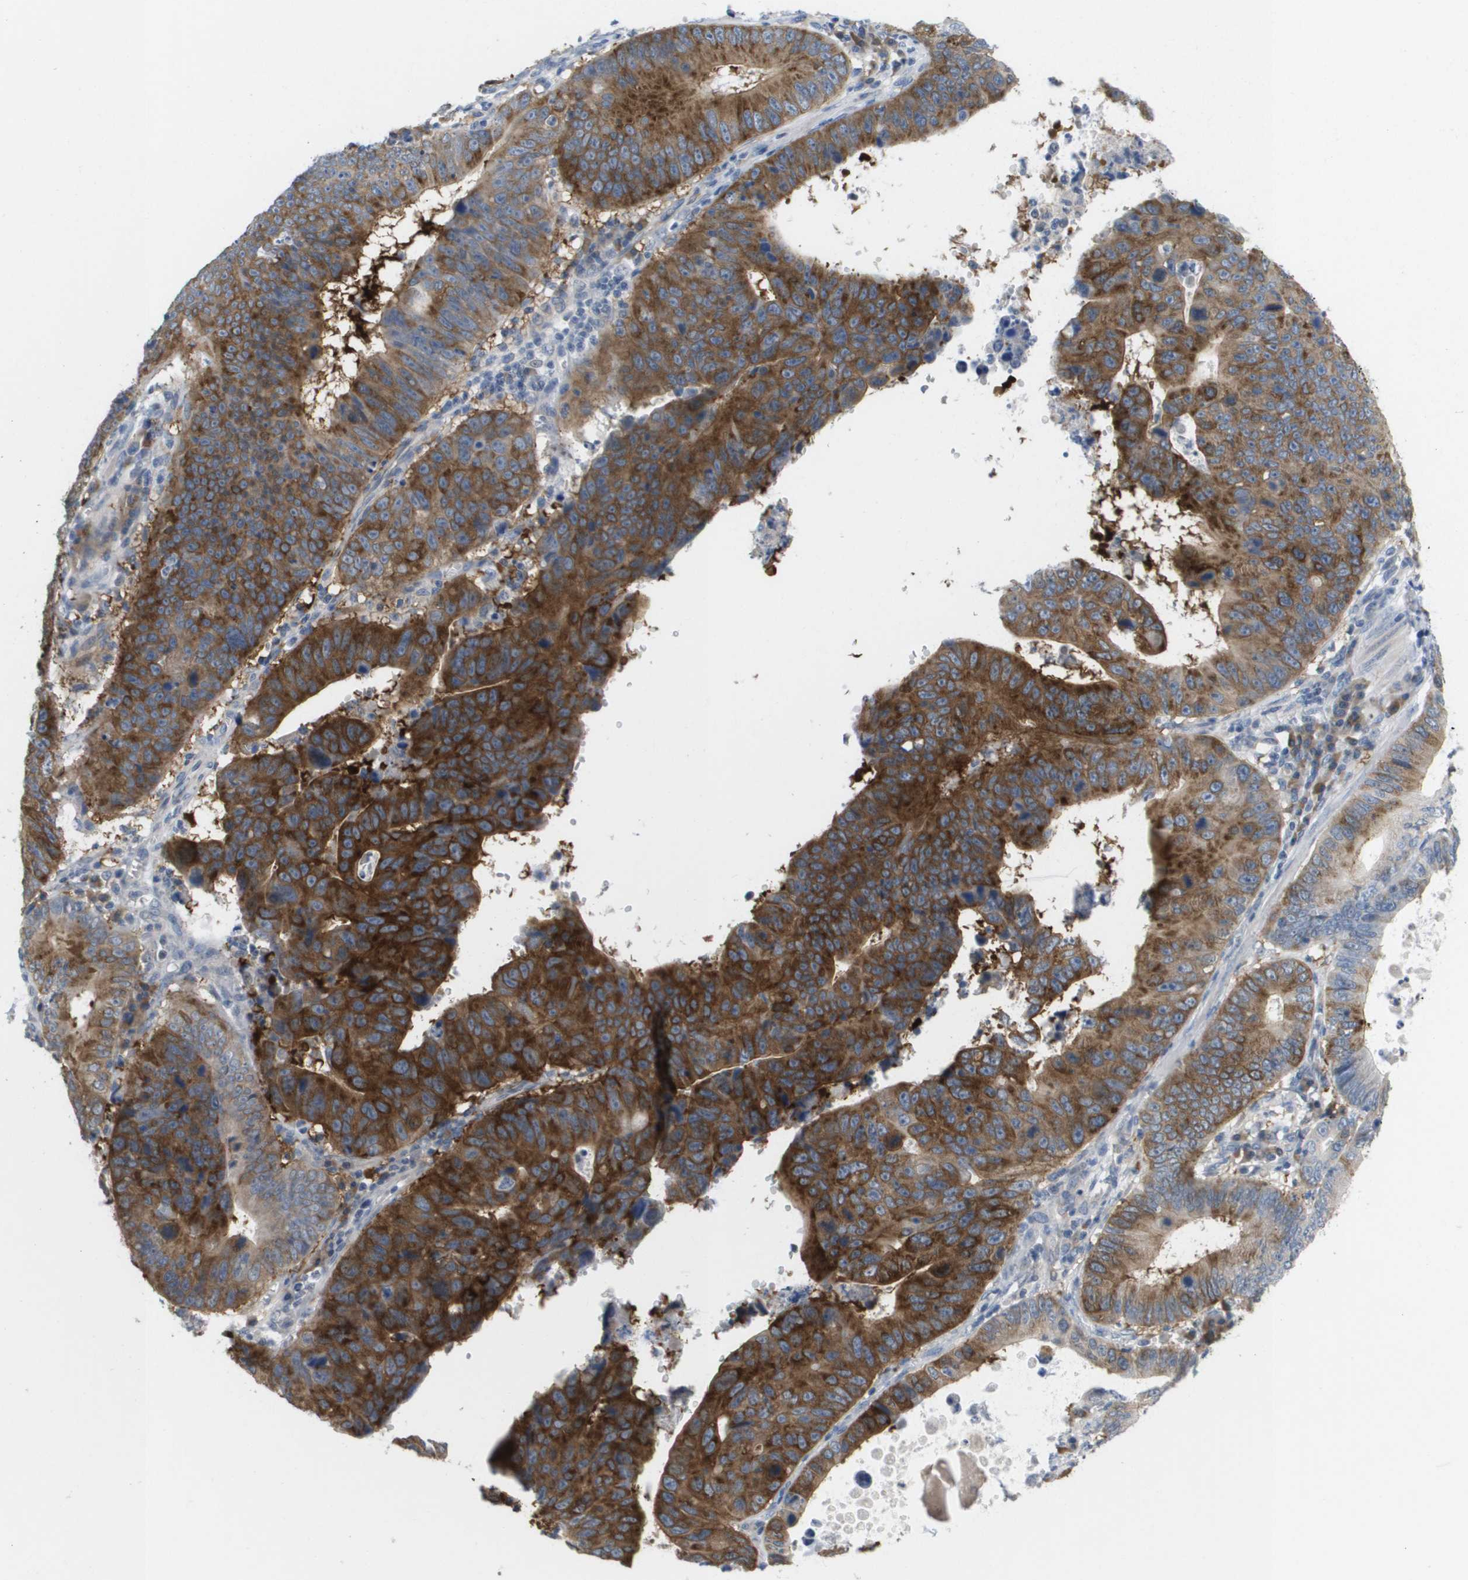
{"staining": {"intensity": "strong", "quantity": ">75%", "location": "cytoplasmic/membranous"}, "tissue": "stomach cancer", "cell_type": "Tumor cells", "image_type": "cancer", "snomed": [{"axis": "morphology", "description": "Adenocarcinoma, NOS"}, {"axis": "topography", "description": "Stomach"}], "caption": "Tumor cells demonstrate high levels of strong cytoplasmic/membranous positivity in approximately >75% of cells in stomach cancer. (Brightfield microscopy of DAB IHC at high magnification).", "gene": "MARCHF8", "patient": {"sex": "male", "age": 59}}